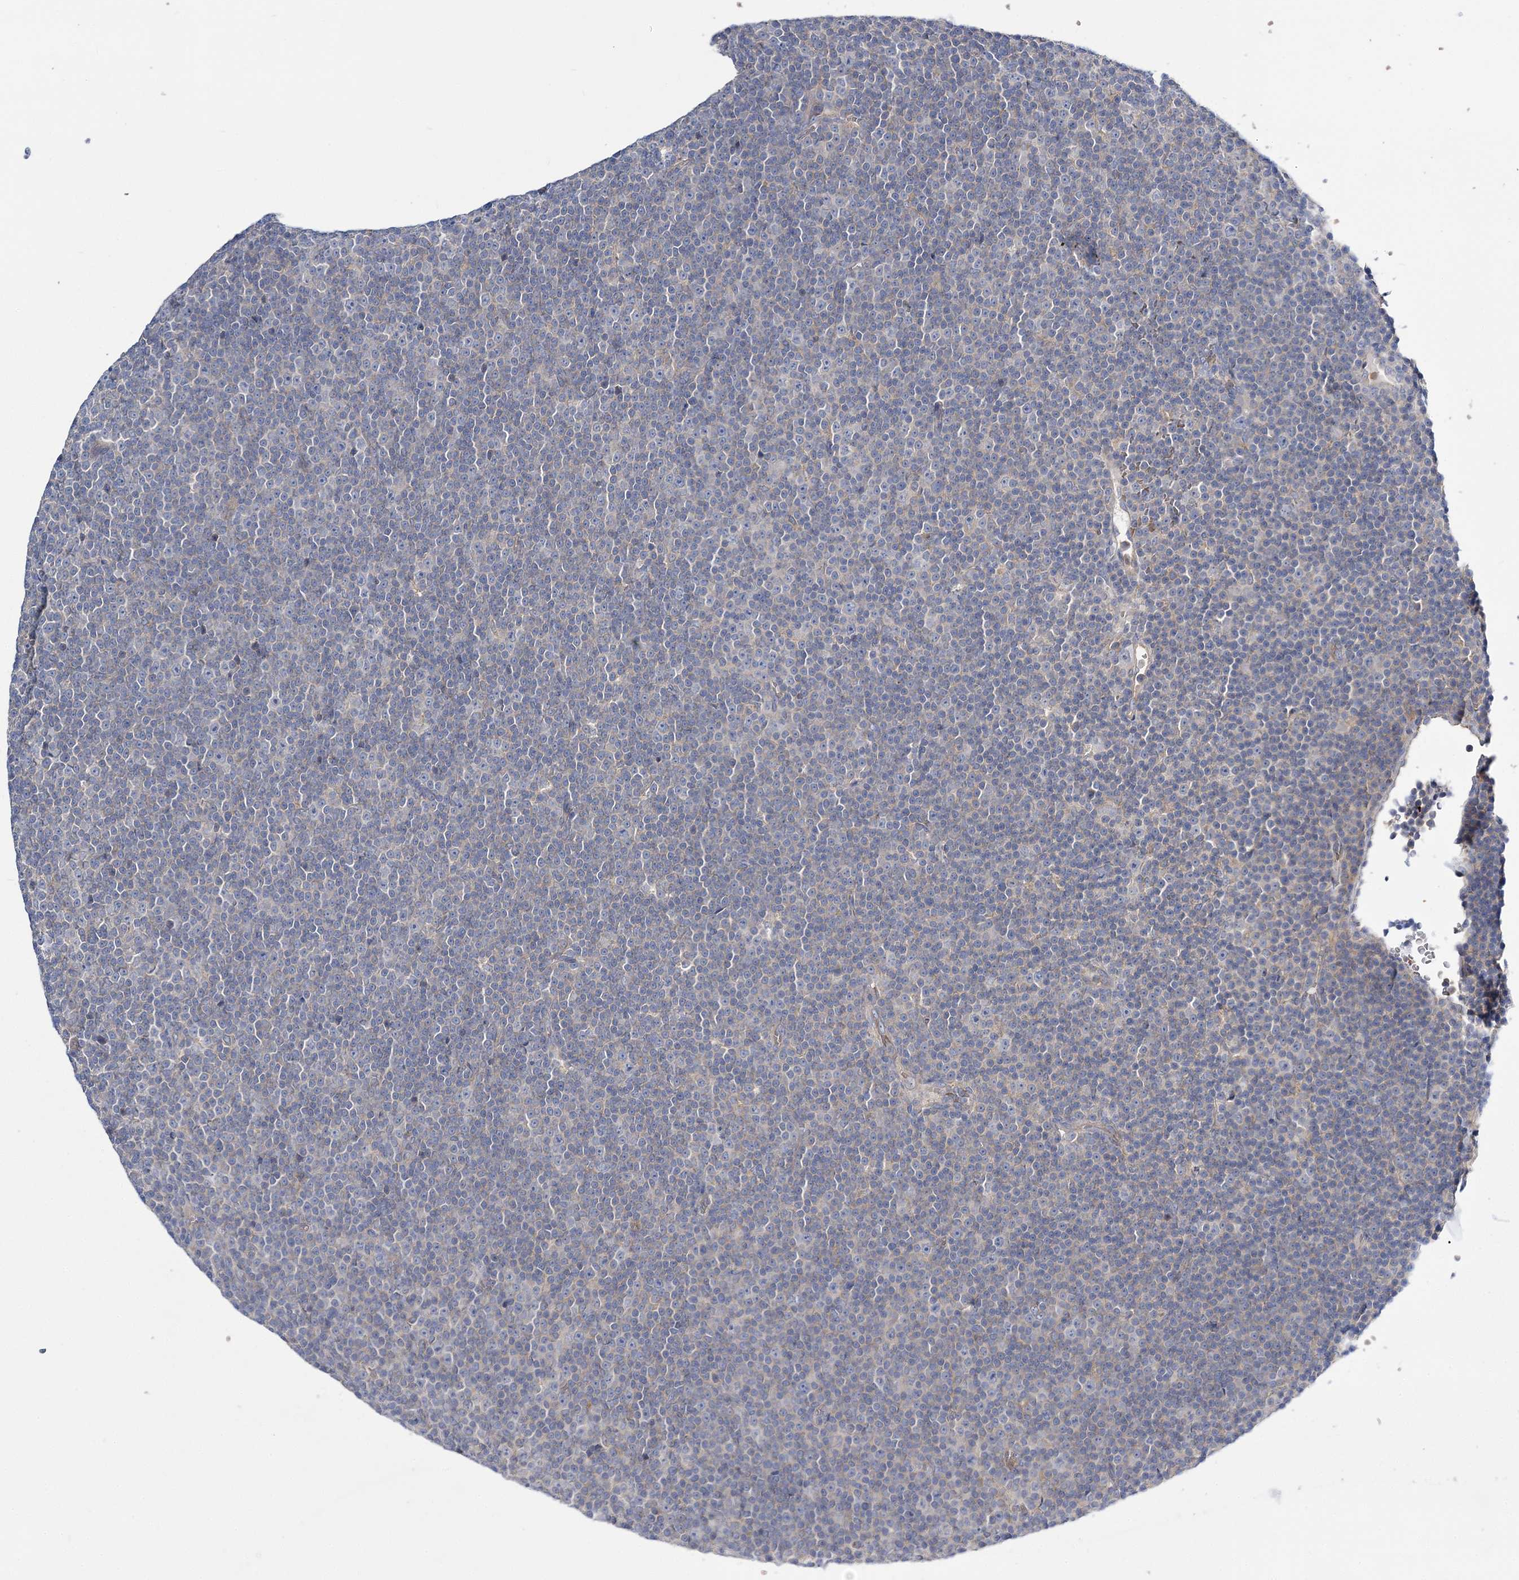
{"staining": {"intensity": "negative", "quantity": "none", "location": "none"}, "tissue": "lymphoma", "cell_type": "Tumor cells", "image_type": "cancer", "snomed": [{"axis": "morphology", "description": "Malignant lymphoma, non-Hodgkin's type, Low grade"}, {"axis": "topography", "description": "Lymph node"}], "caption": "Lymphoma was stained to show a protein in brown. There is no significant expression in tumor cells. (Brightfield microscopy of DAB IHC at high magnification).", "gene": "ATP11B", "patient": {"sex": "female", "age": 67}}